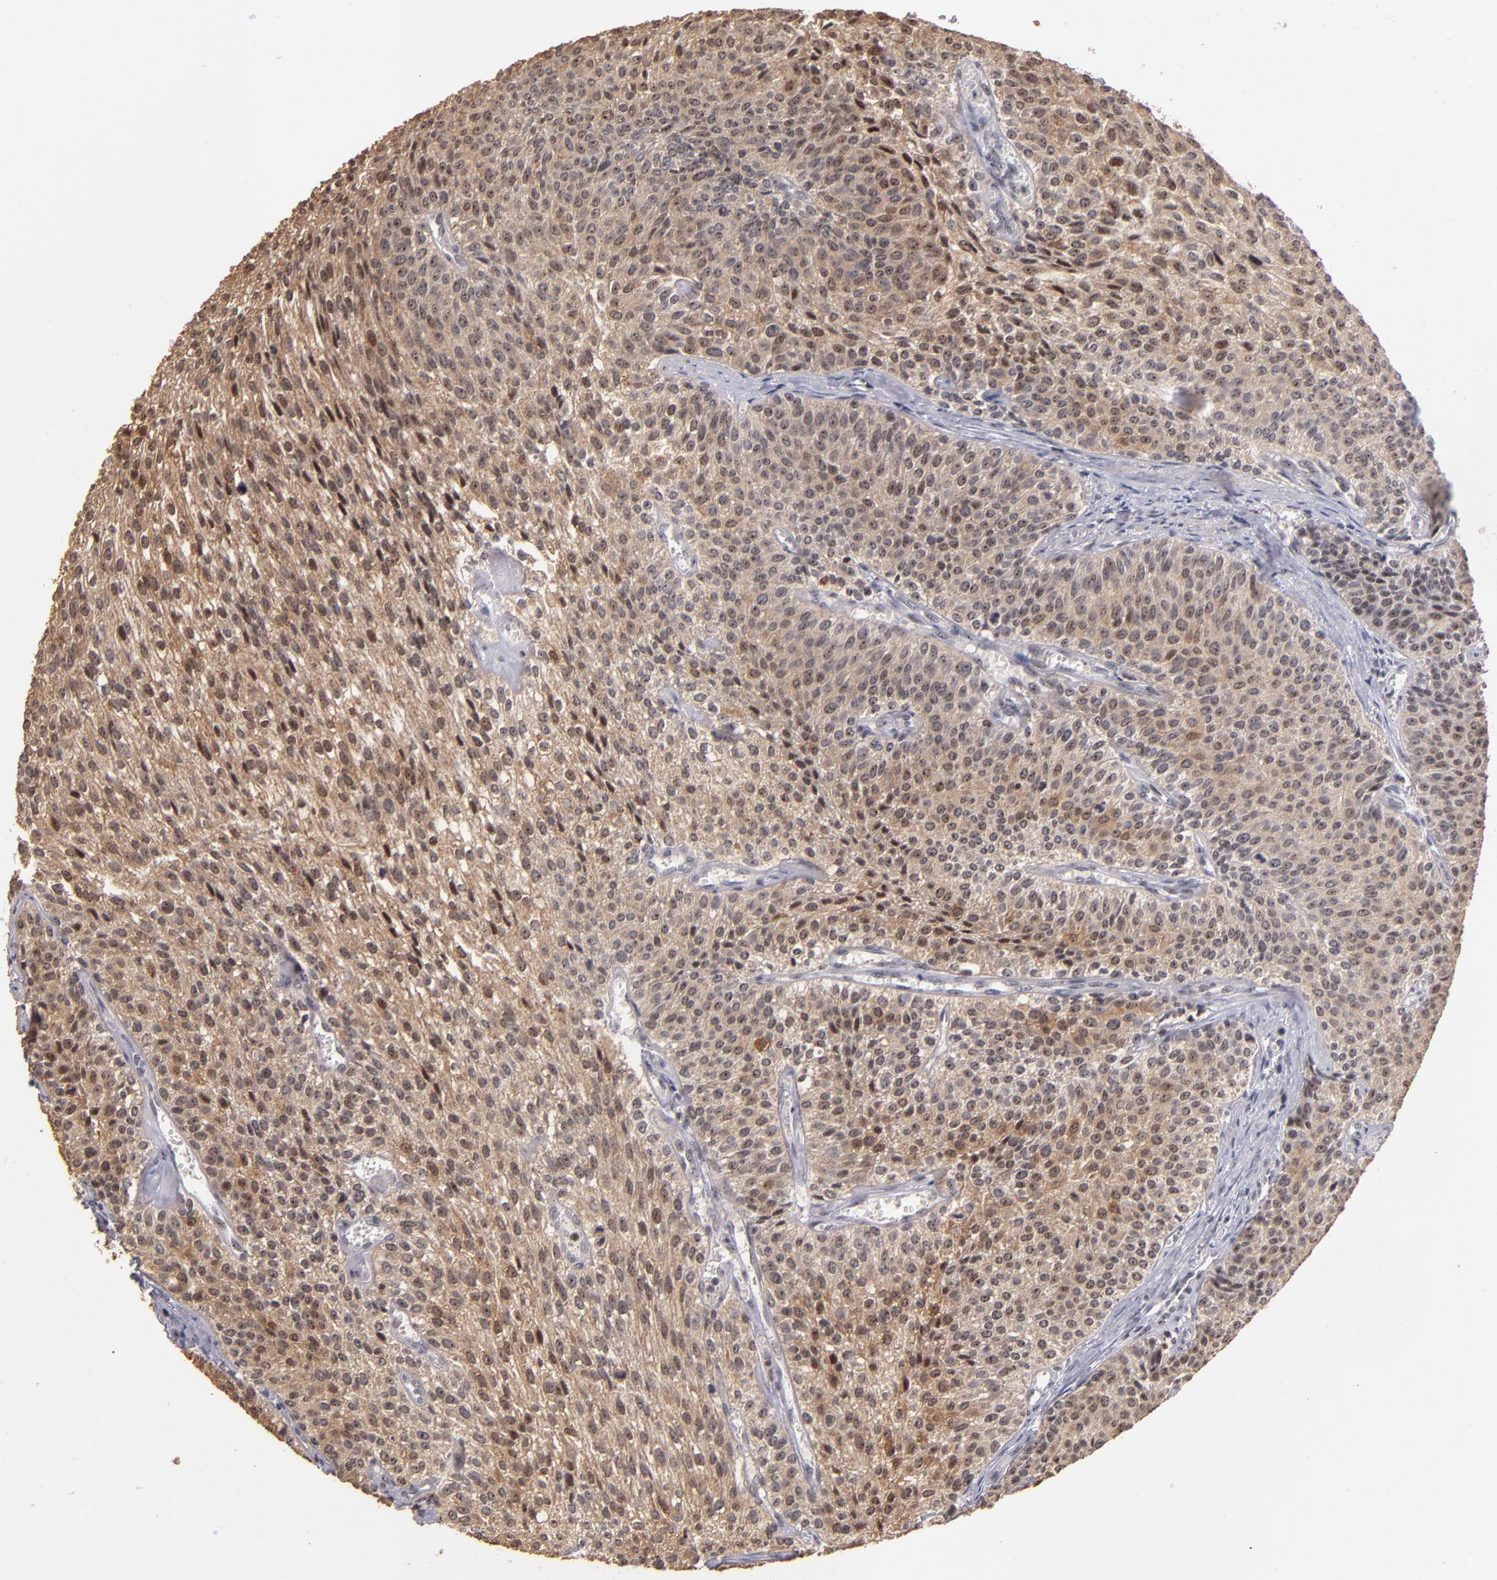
{"staining": {"intensity": "moderate", "quantity": ">75%", "location": "cytoplasmic/membranous,nuclear"}, "tissue": "urothelial cancer", "cell_type": "Tumor cells", "image_type": "cancer", "snomed": [{"axis": "morphology", "description": "Urothelial carcinoma, Low grade"}, {"axis": "topography", "description": "Urinary bladder"}], "caption": "IHC of human urothelial carcinoma (low-grade) reveals medium levels of moderate cytoplasmic/membranous and nuclear expression in about >75% of tumor cells.", "gene": "PCNX4", "patient": {"sex": "female", "age": 73}}